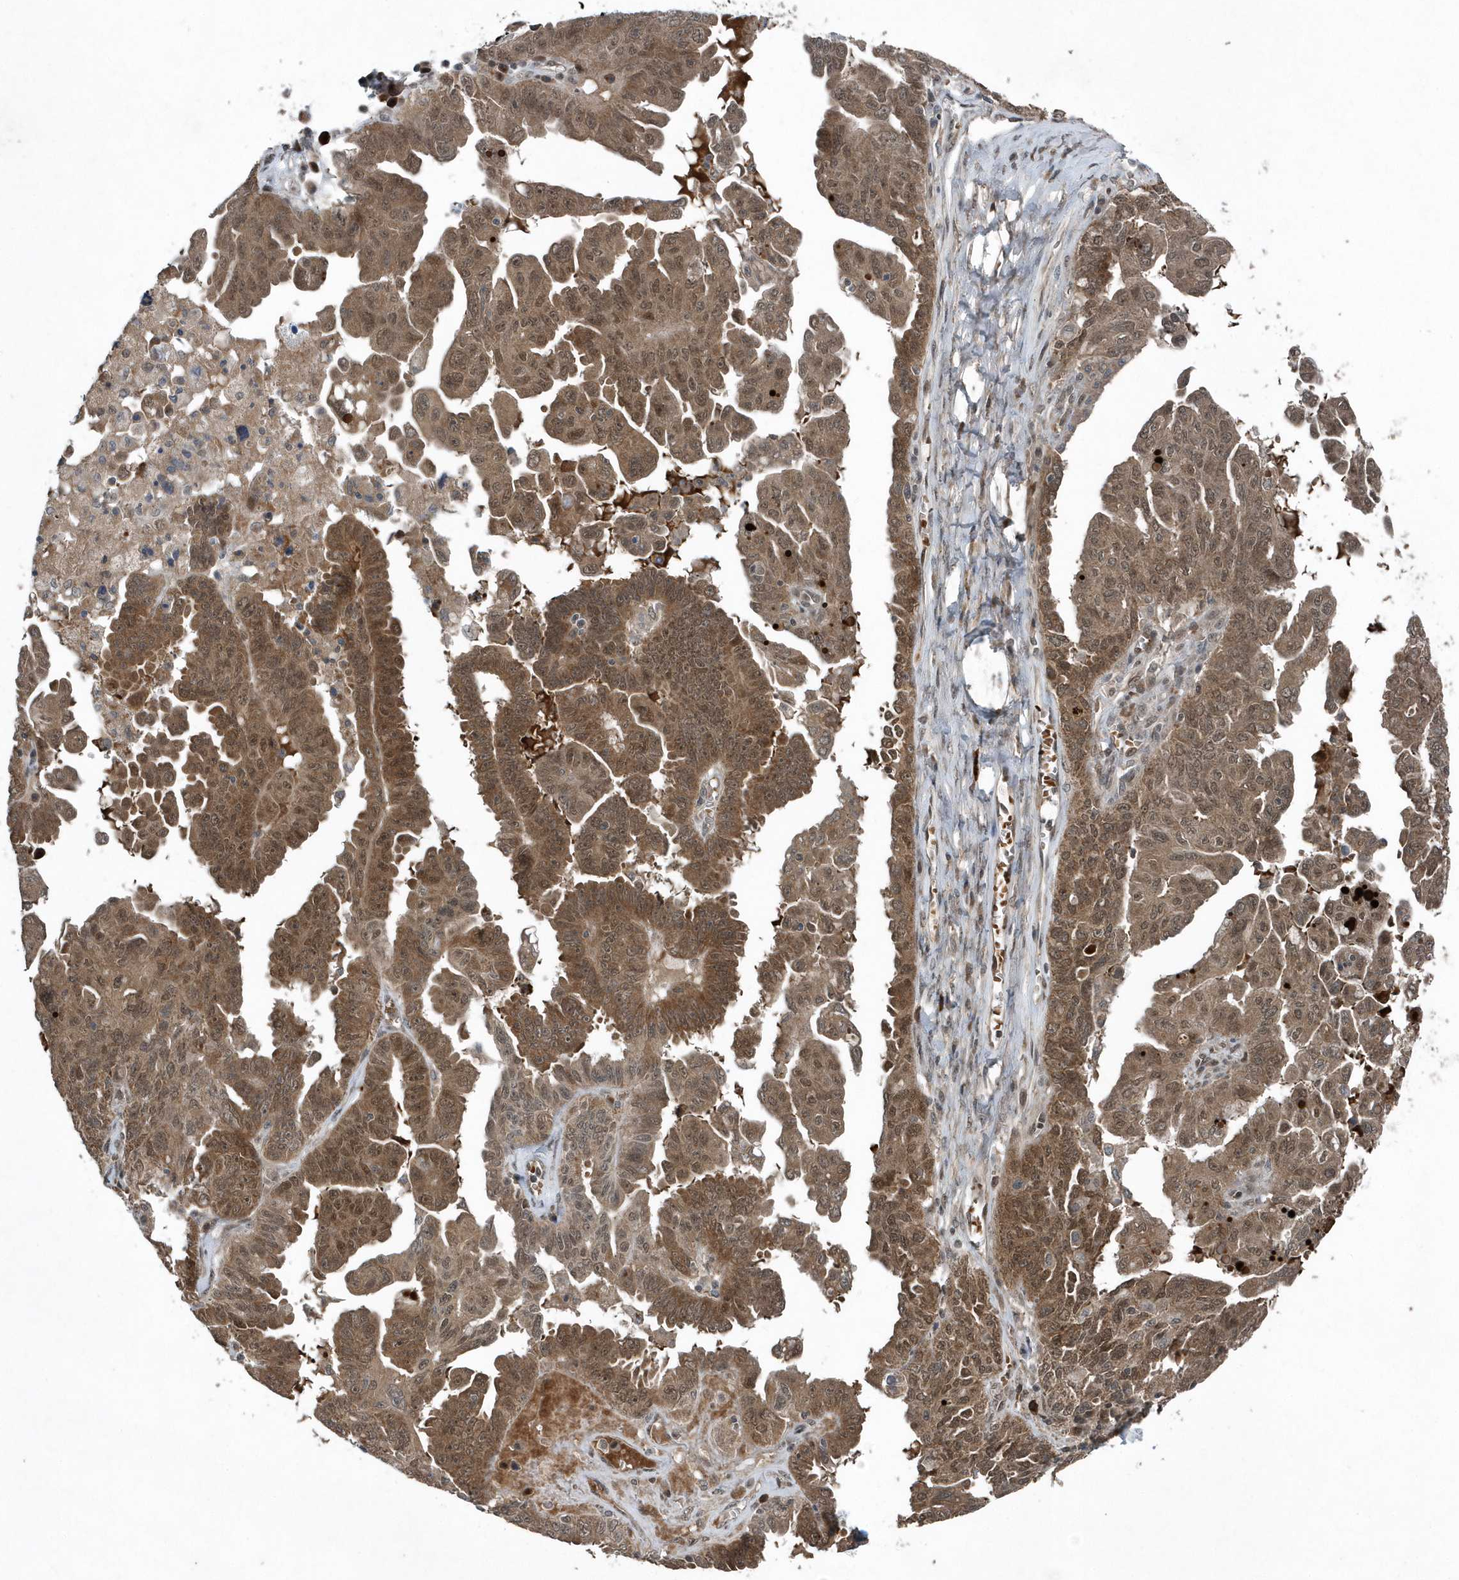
{"staining": {"intensity": "moderate", "quantity": ">75%", "location": "cytoplasmic/membranous,nuclear"}, "tissue": "ovarian cancer", "cell_type": "Tumor cells", "image_type": "cancer", "snomed": [{"axis": "morphology", "description": "Carcinoma, endometroid"}, {"axis": "topography", "description": "Ovary"}], "caption": "The photomicrograph demonstrates a brown stain indicating the presence of a protein in the cytoplasmic/membranous and nuclear of tumor cells in ovarian cancer.", "gene": "QTRT2", "patient": {"sex": "female", "age": 62}}